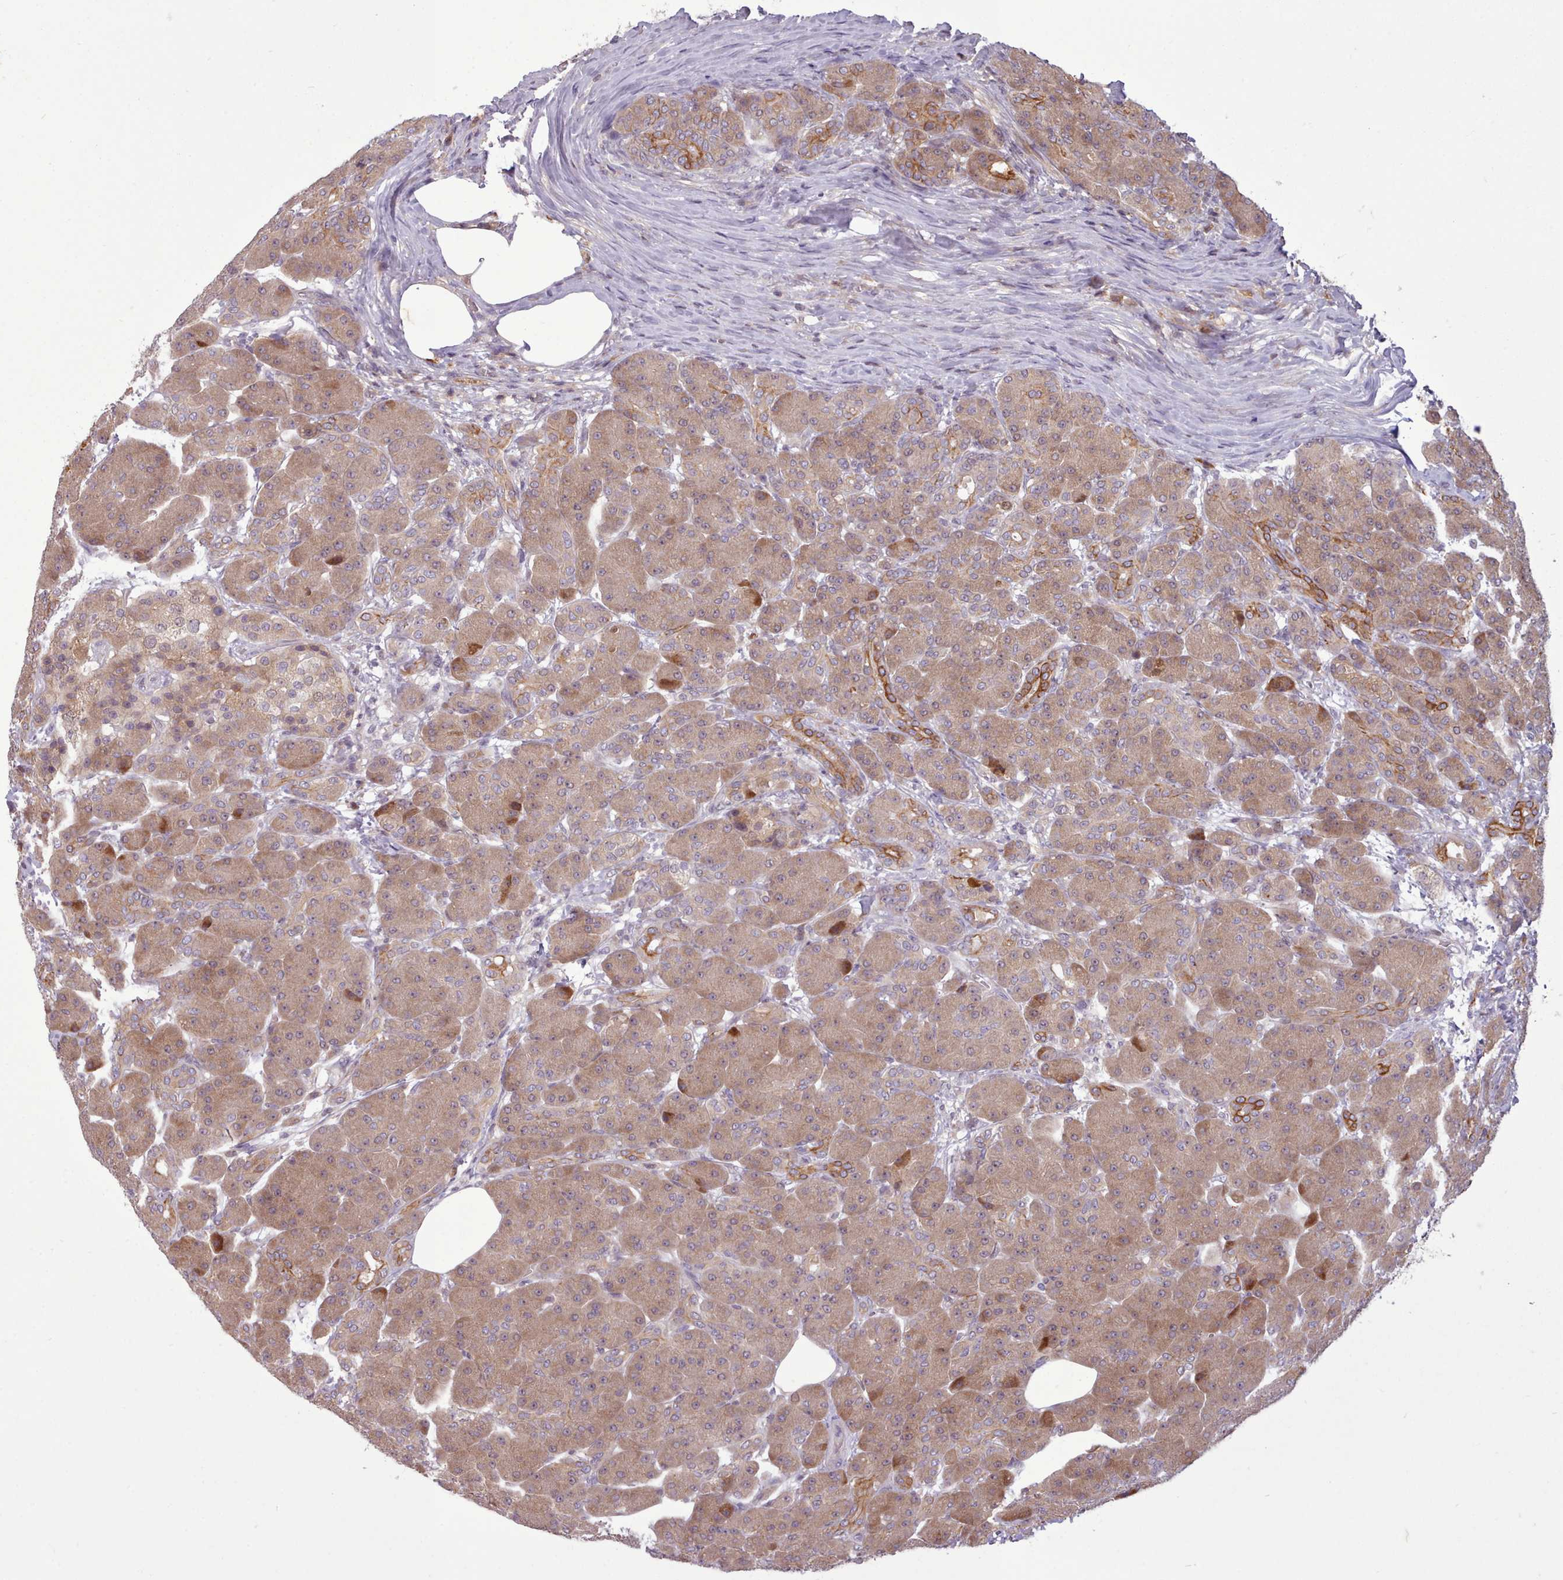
{"staining": {"intensity": "moderate", "quantity": ">75%", "location": "cytoplasmic/membranous"}, "tissue": "pancreas", "cell_type": "Exocrine glandular cells", "image_type": "normal", "snomed": [{"axis": "morphology", "description": "Normal tissue, NOS"}, {"axis": "topography", "description": "Pancreas"}], "caption": "A medium amount of moderate cytoplasmic/membranous expression is appreciated in about >75% of exocrine glandular cells in benign pancreas.", "gene": "NMRK1", "patient": {"sex": "male", "age": 63}}